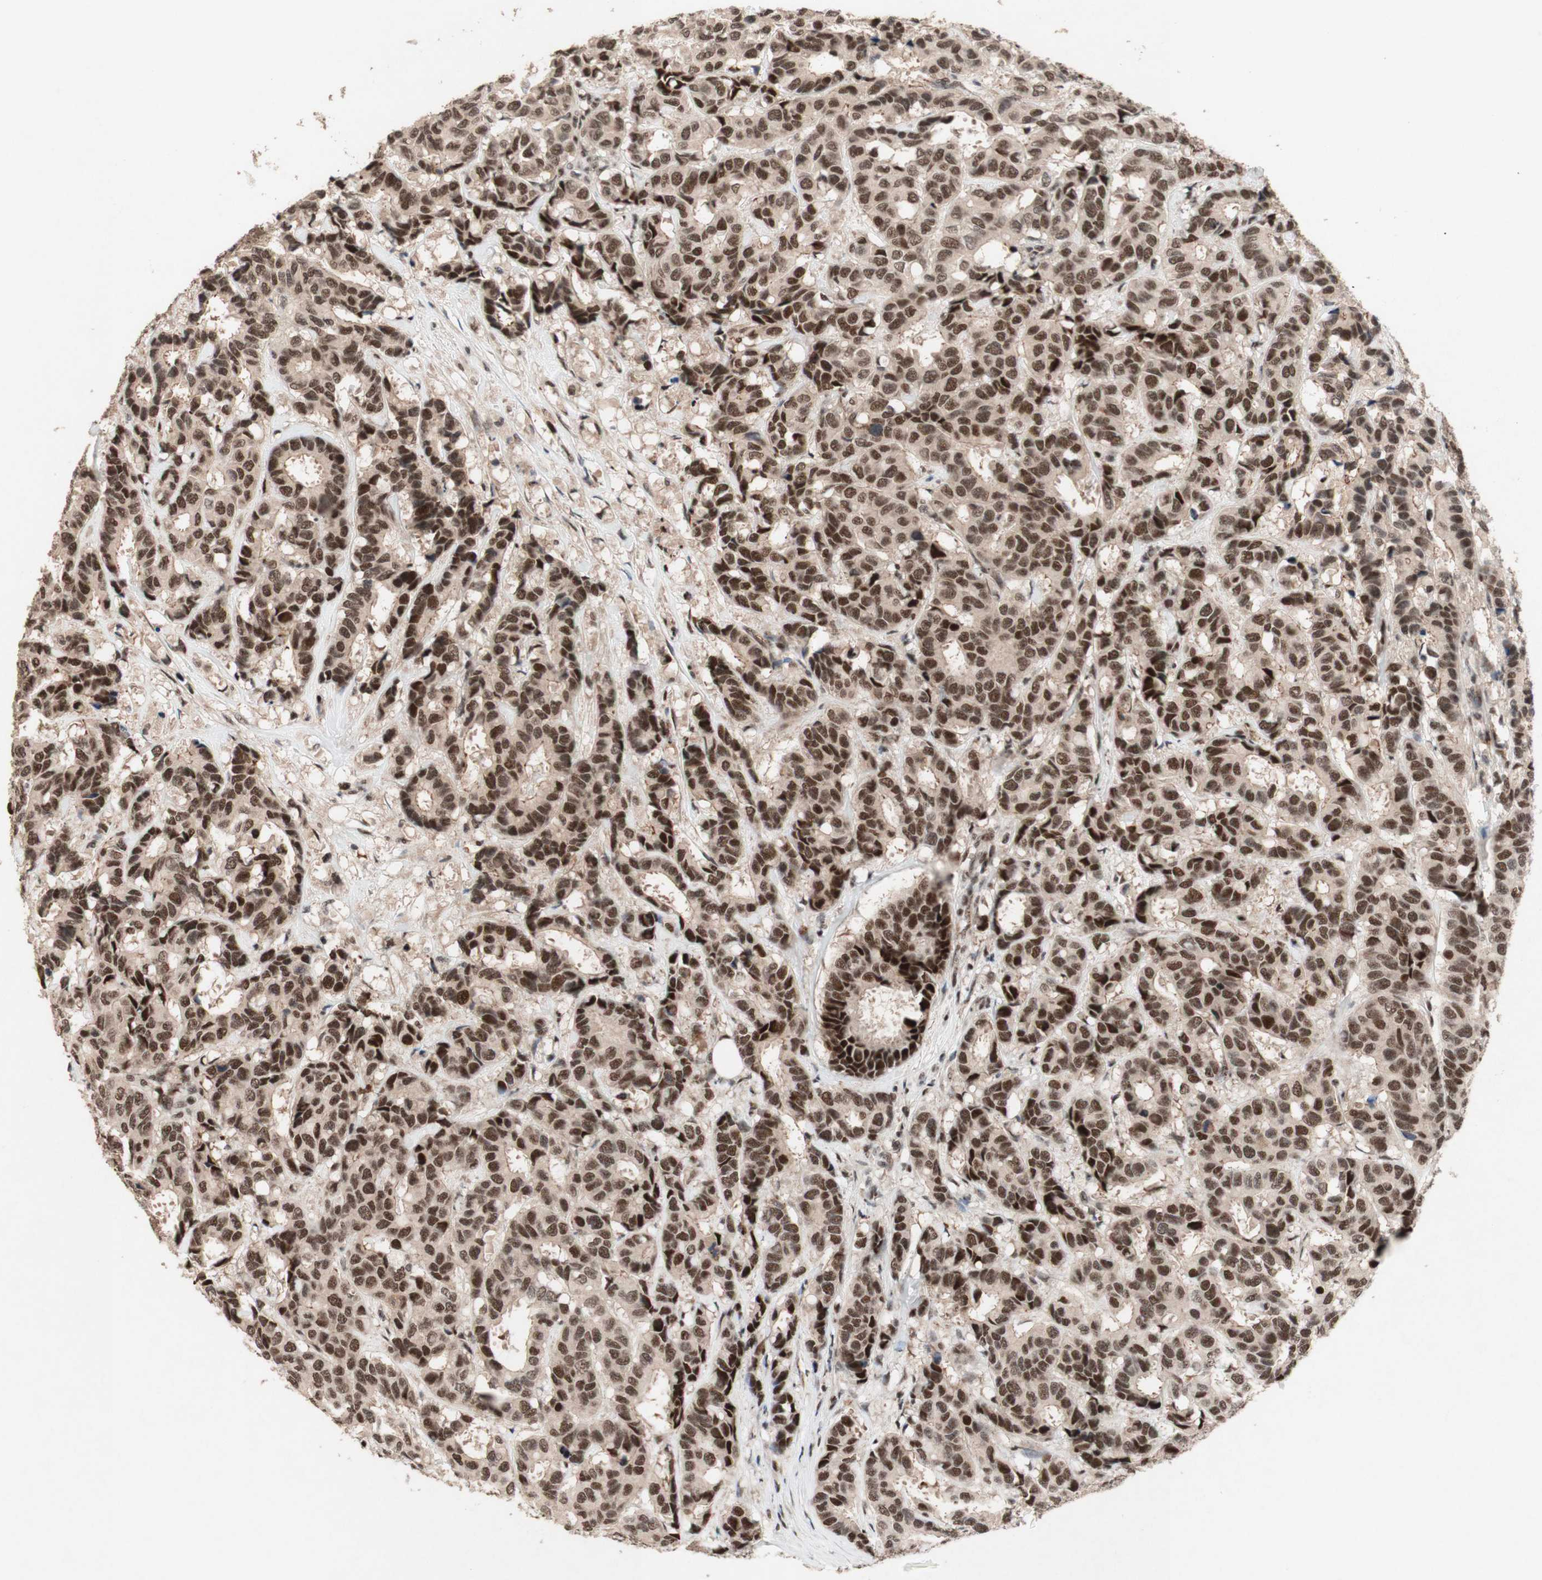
{"staining": {"intensity": "strong", "quantity": ">75%", "location": "nuclear"}, "tissue": "breast cancer", "cell_type": "Tumor cells", "image_type": "cancer", "snomed": [{"axis": "morphology", "description": "Duct carcinoma"}, {"axis": "topography", "description": "Breast"}], "caption": "About >75% of tumor cells in breast infiltrating ductal carcinoma display strong nuclear protein expression as visualized by brown immunohistochemical staining.", "gene": "TLE1", "patient": {"sex": "female", "age": 87}}